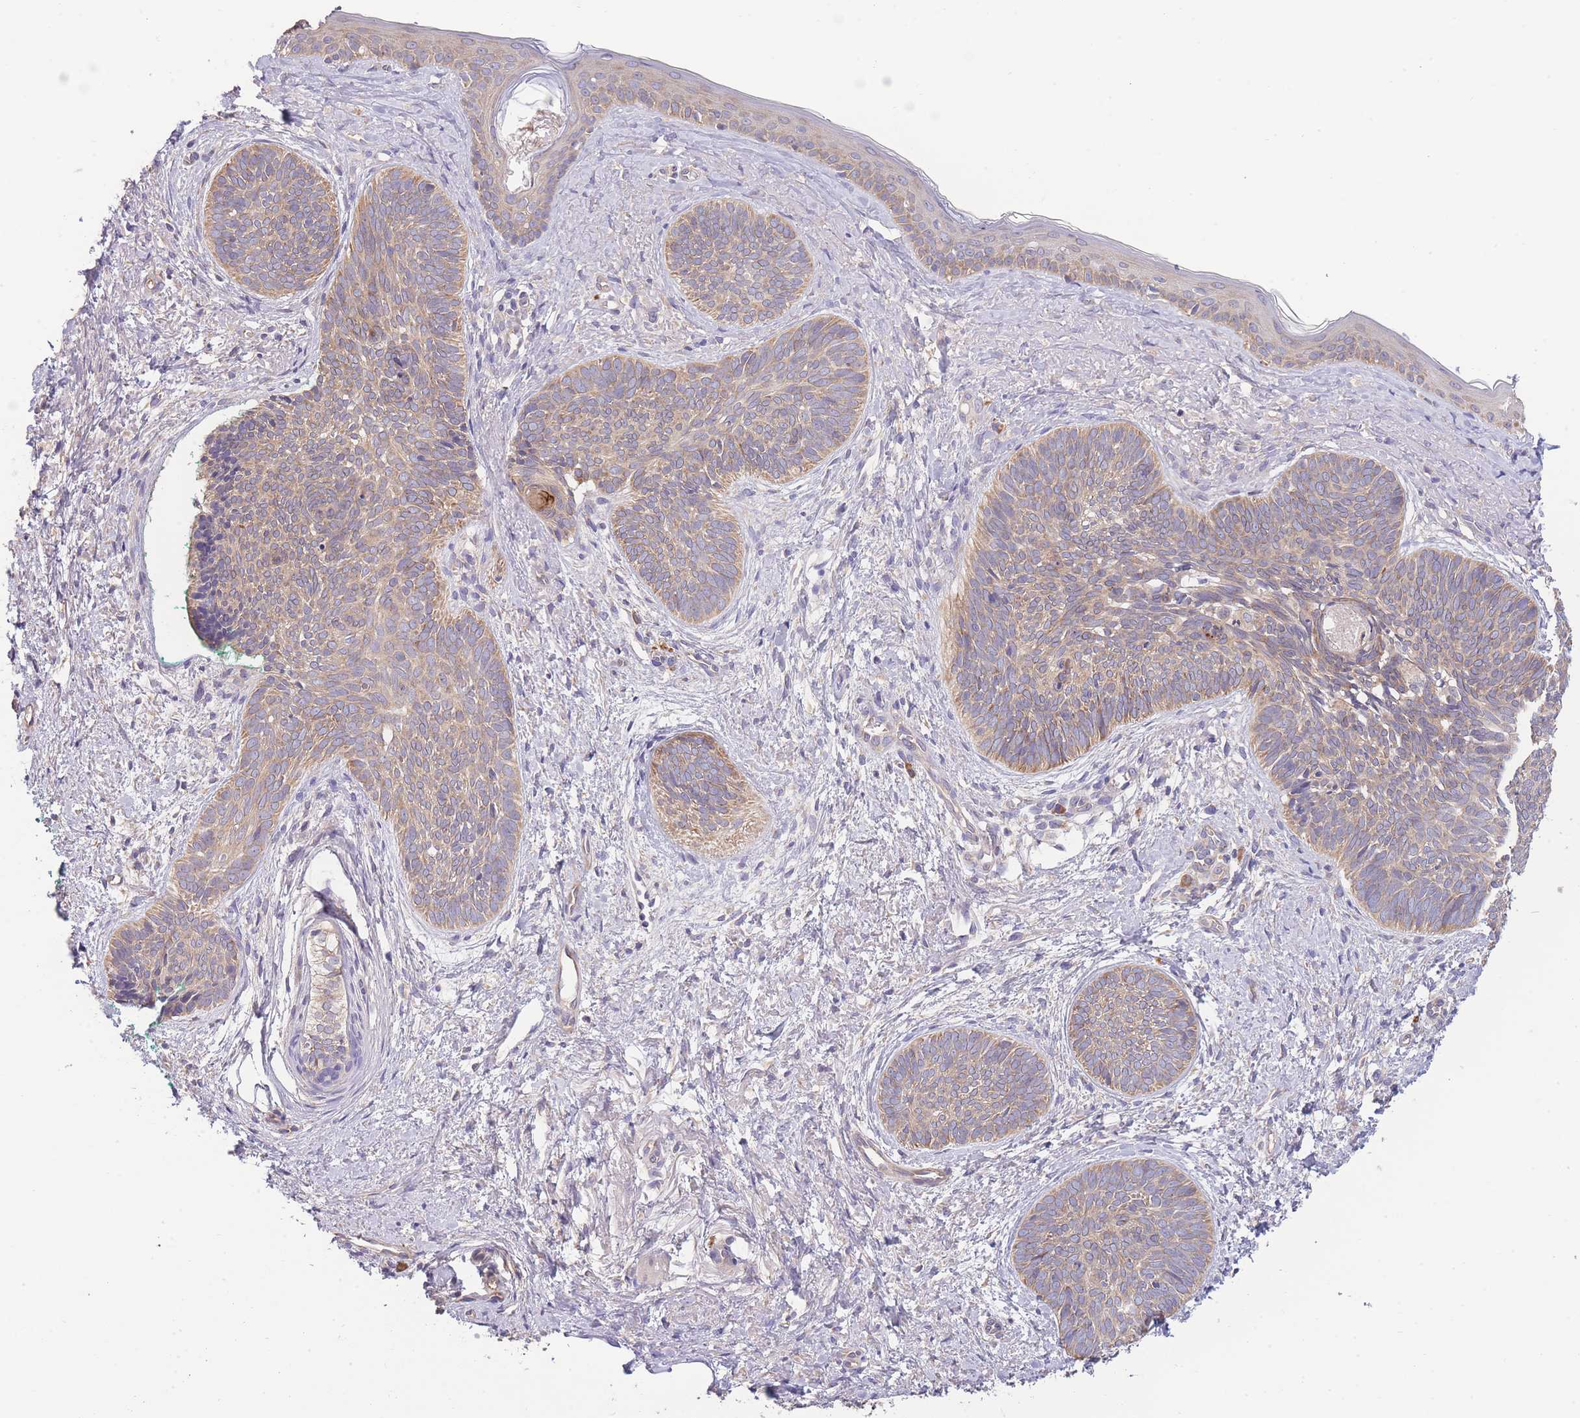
{"staining": {"intensity": "moderate", "quantity": ">75%", "location": "cytoplasmic/membranous"}, "tissue": "skin cancer", "cell_type": "Tumor cells", "image_type": "cancer", "snomed": [{"axis": "morphology", "description": "Basal cell carcinoma"}, {"axis": "topography", "description": "Skin"}], "caption": "Basal cell carcinoma (skin) stained with a protein marker shows moderate staining in tumor cells.", "gene": "BEX1", "patient": {"sex": "female", "age": 81}}